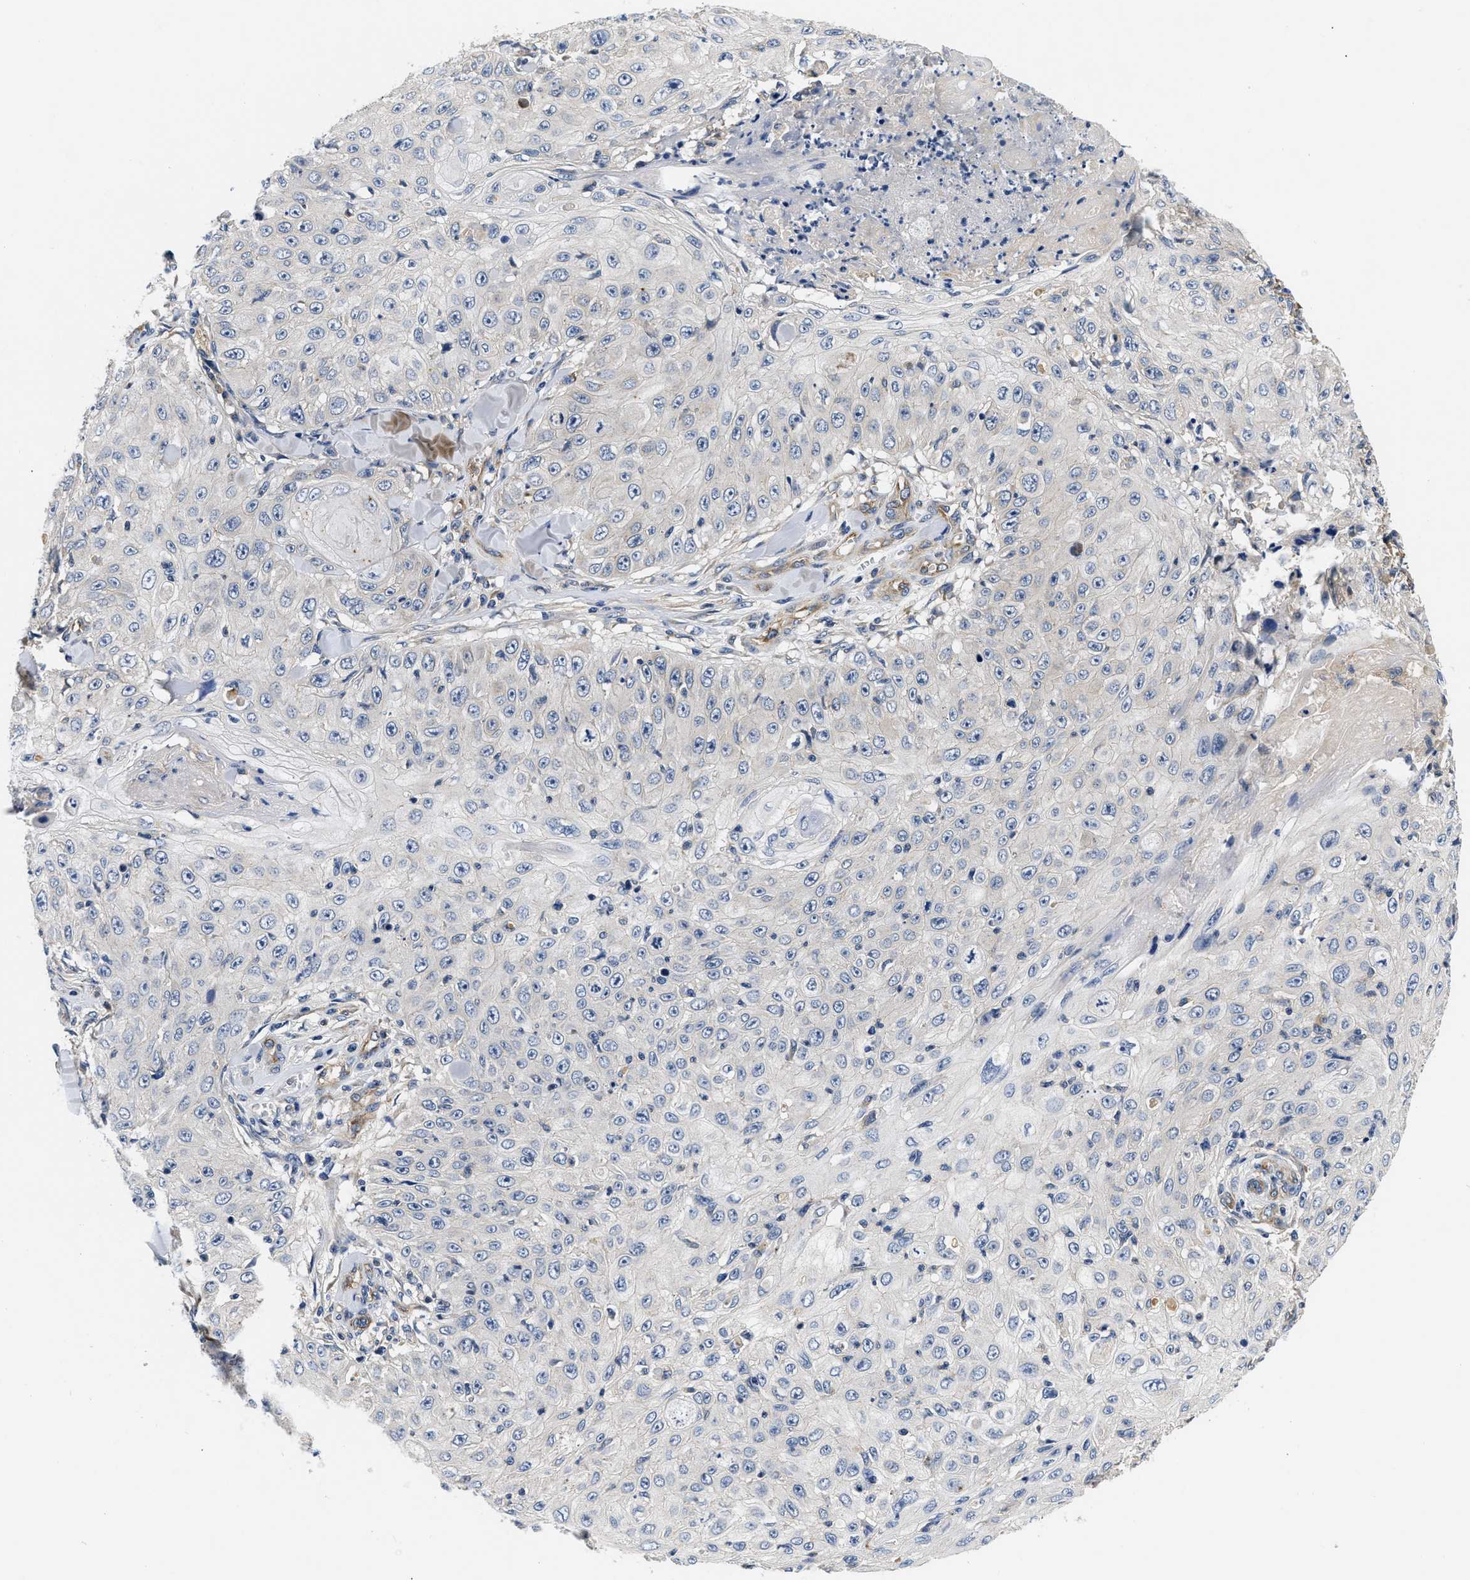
{"staining": {"intensity": "weak", "quantity": "<25%", "location": "cytoplasmic/membranous"}, "tissue": "skin cancer", "cell_type": "Tumor cells", "image_type": "cancer", "snomed": [{"axis": "morphology", "description": "Squamous cell carcinoma, NOS"}, {"axis": "topography", "description": "Skin"}], "caption": "Immunohistochemistry (IHC) photomicrograph of neoplastic tissue: human skin cancer (squamous cell carcinoma) stained with DAB (3,3'-diaminobenzidine) reveals no significant protein expression in tumor cells.", "gene": "NME6", "patient": {"sex": "male", "age": 86}}